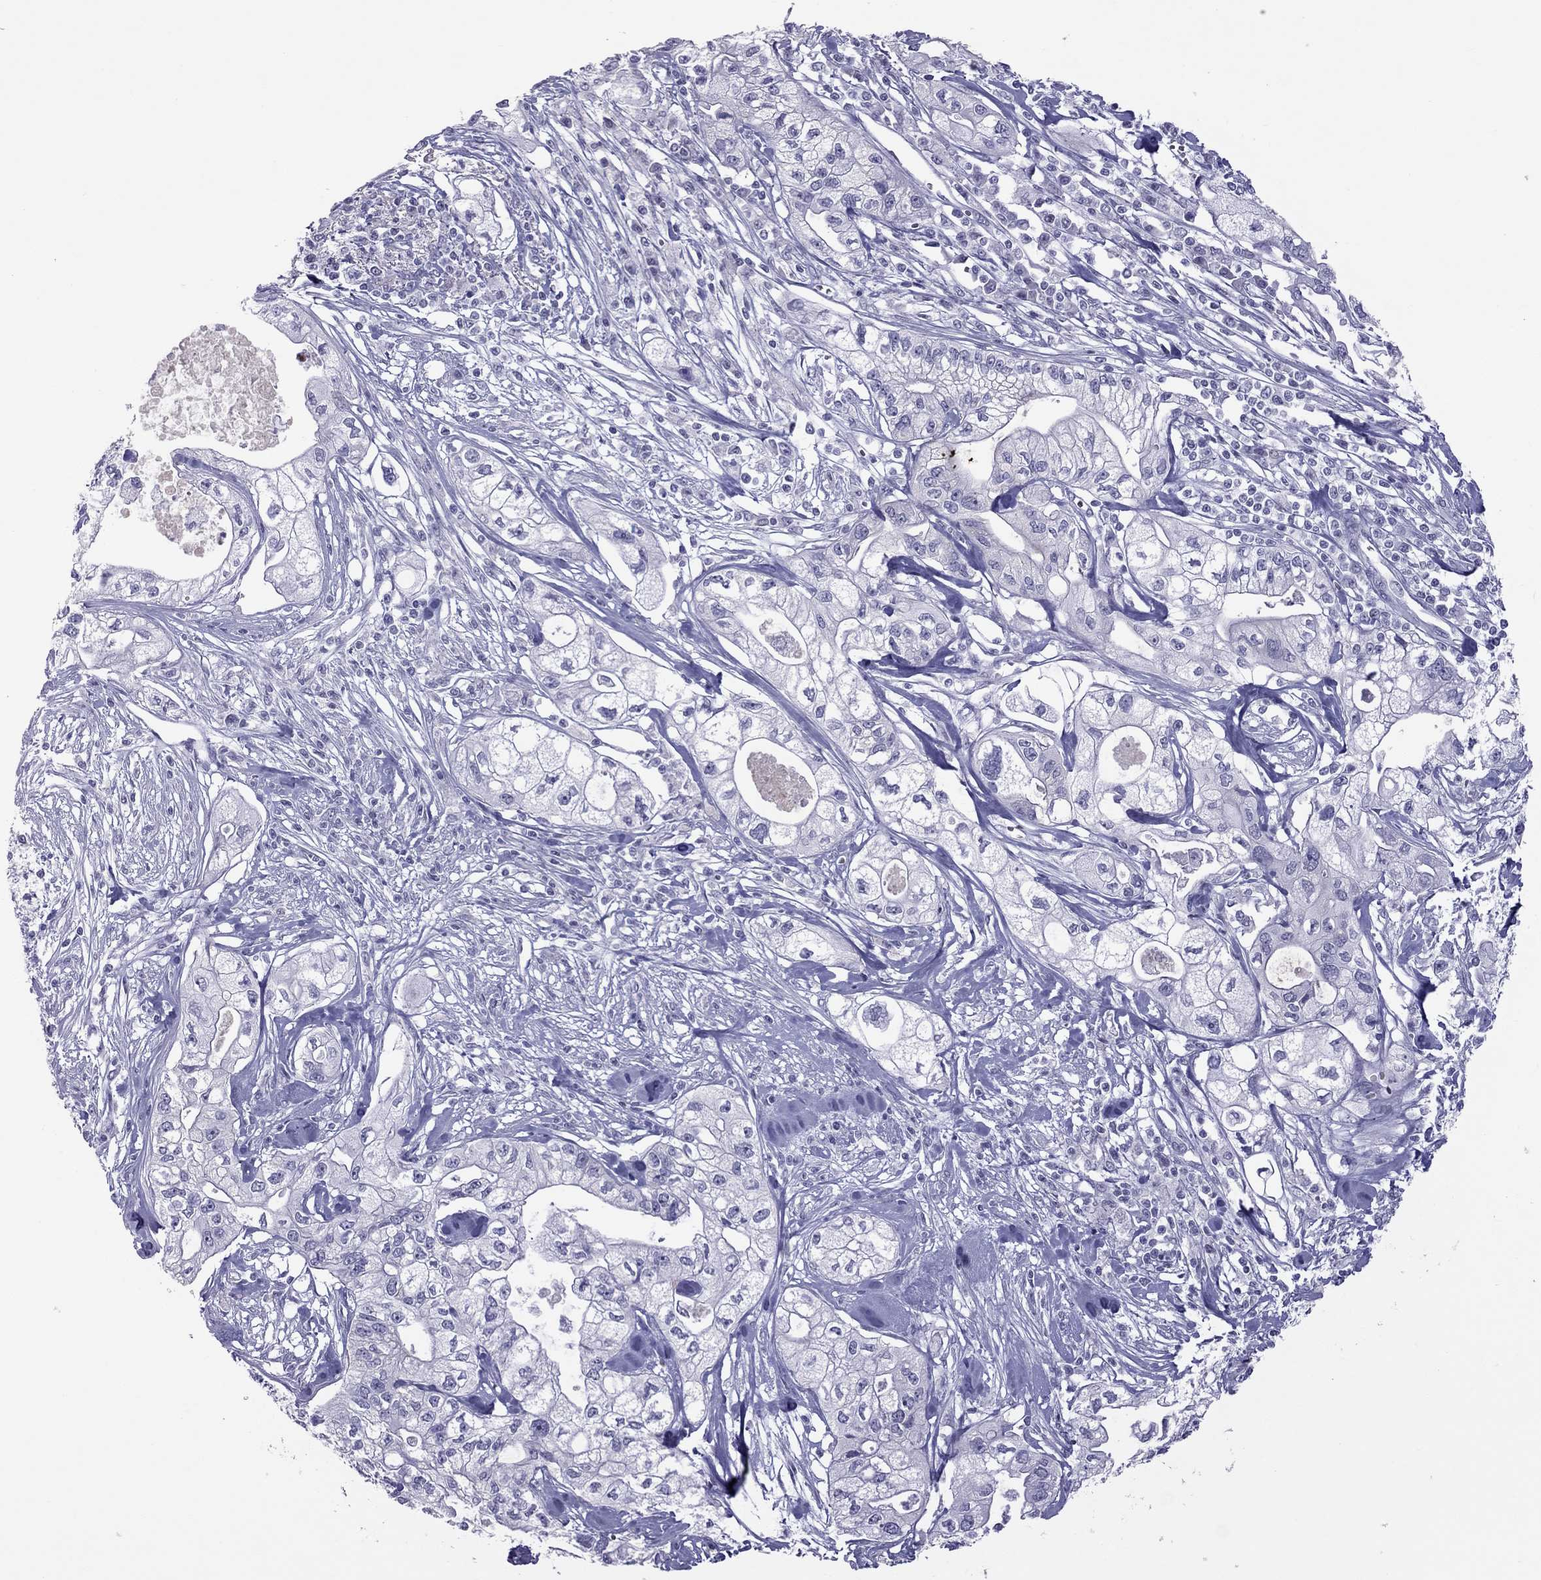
{"staining": {"intensity": "negative", "quantity": "none", "location": "none"}, "tissue": "pancreatic cancer", "cell_type": "Tumor cells", "image_type": "cancer", "snomed": [{"axis": "morphology", "description": "Adenocarcinoma, NOS"}, {"axis": "topography", "description": "Pancreas"}], "caption": "Immunohistochemistry of pancreatic adenocarcinoma demonstrates no staining in tumor cells.", "gene": "TEX14", "patient": {"sex": "male", "age": 70}}